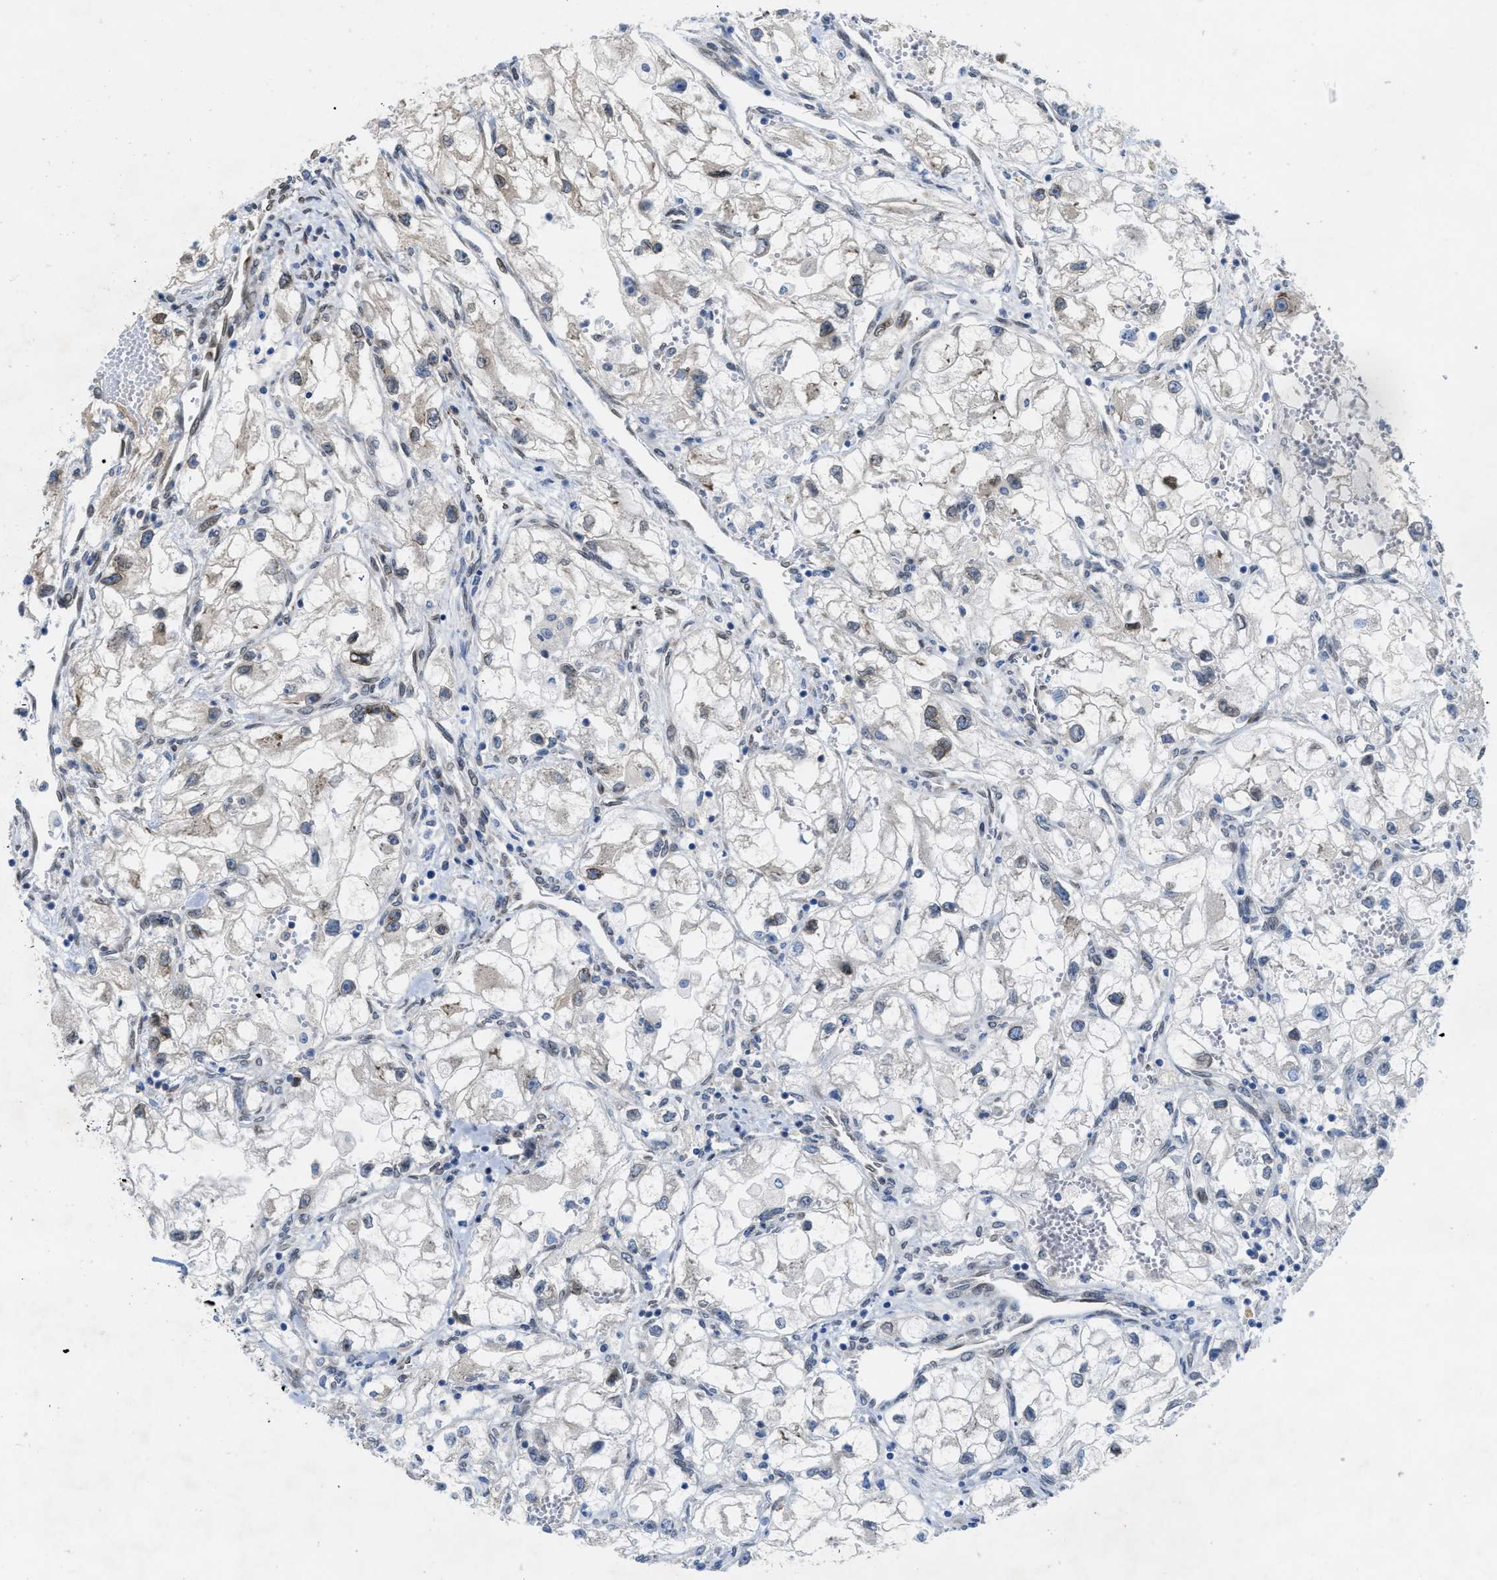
{"staining": {"intensity": "weak", "quantity": "<25%", "location": "cytoplasmic/membranous"}, "tissue": "renal cancer", "cell_type": "Tumor cells", "image_type": "cancer", "snomed": [{"axis": "morphology", "description": "Adenocarcinoma, NOS"}, {"axis": "topography", "description": "Kidney"}], "caption": "Protein analysis of renal cancer (adenocarcinoma) exhibits no significant staining in tumor cells.", "gene": "EIF2AK3", "patient": {"sex": "female", "age": 70}}